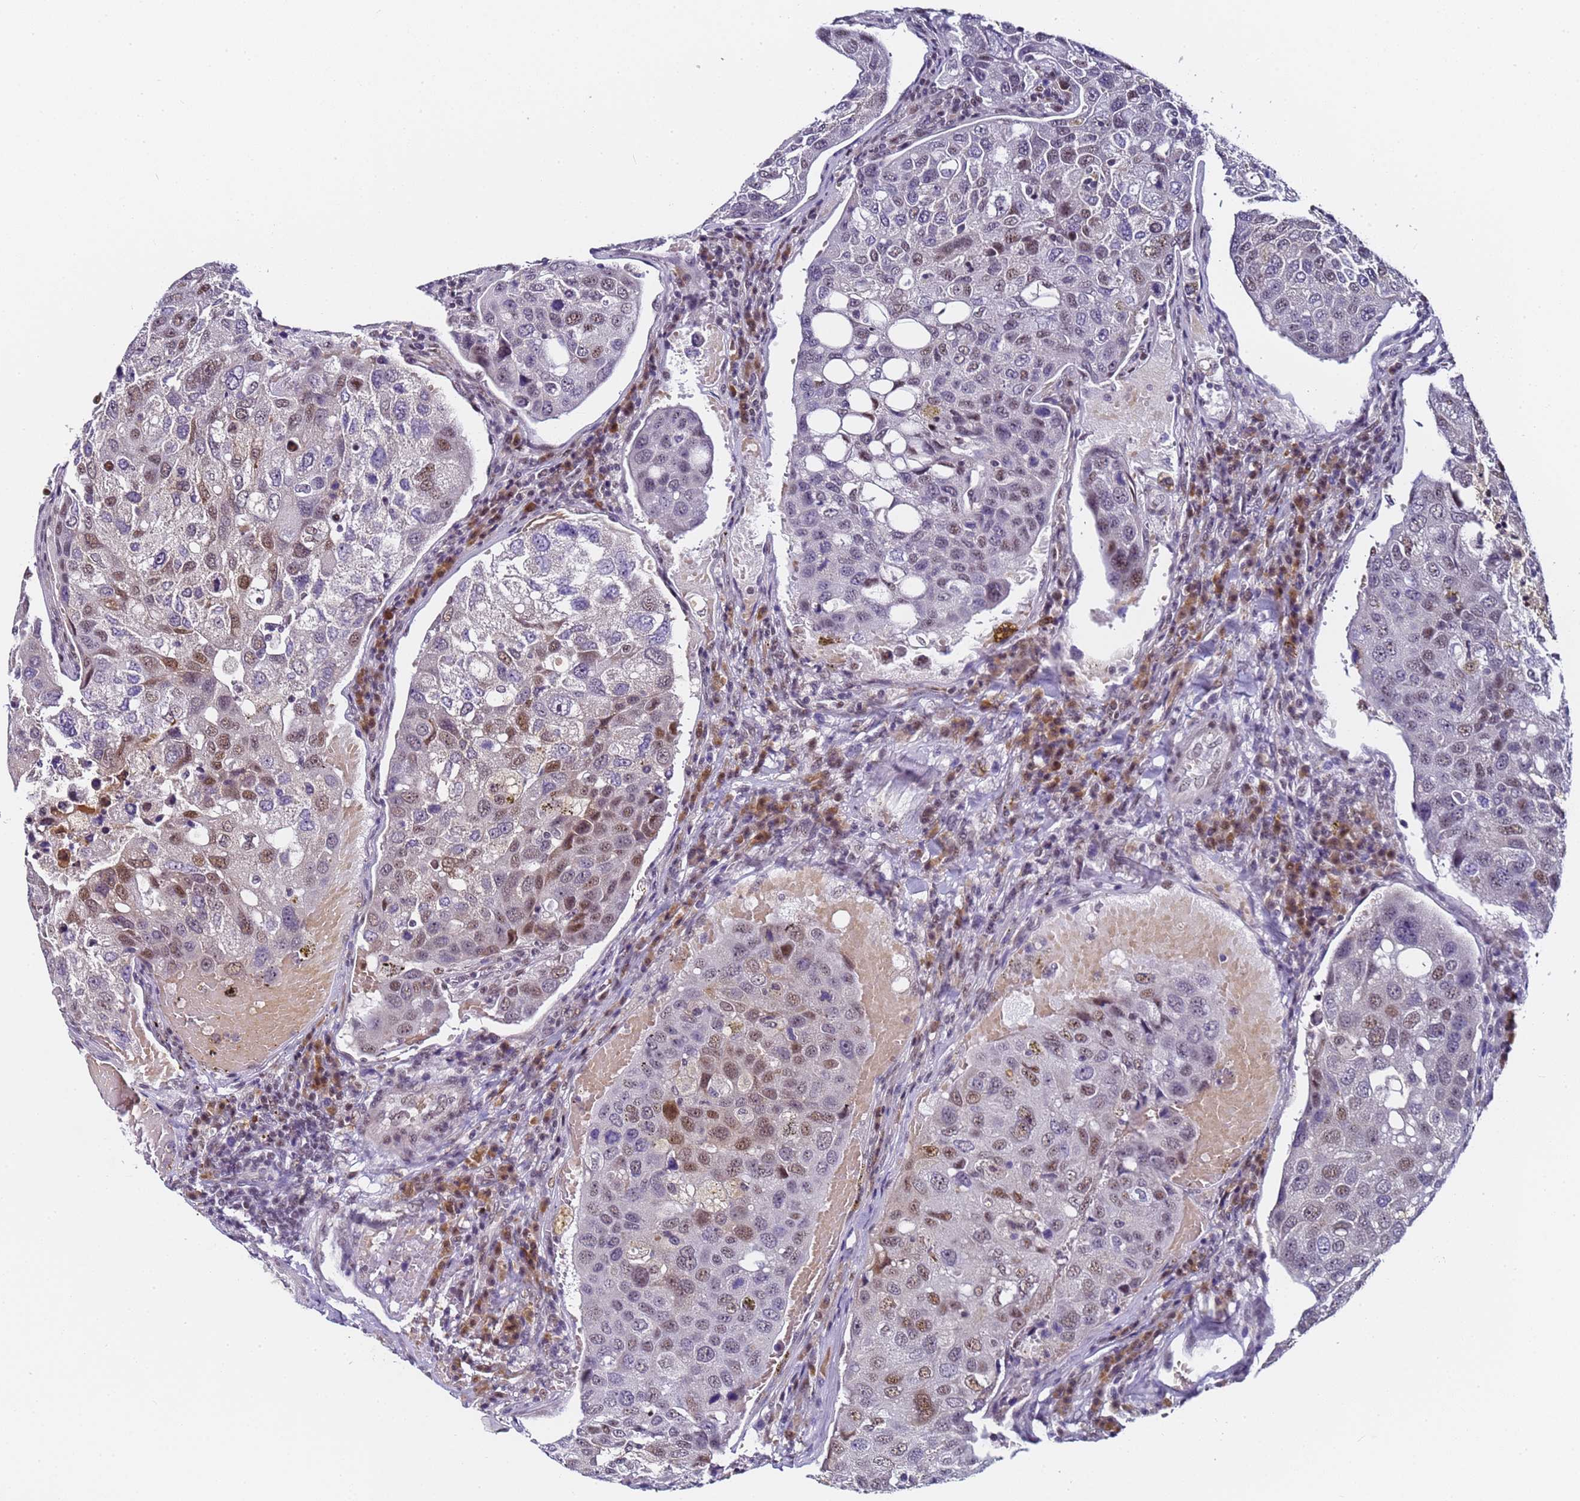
{"staining": {"intensity": "moderate", "quantity": "<25%", "location": "nuclear"}, "tissue": "urothelial cancer", "cell_type": "Tumor cells", "image_type": "cancer", "snomed": [{"axis": "morphology", "description": "Urothelial carcinoma, High grade"}, {"axis": "topography", "description": "Lymph node"}, {"axis": "topography", "description": "Urinary bladder"}], "caption": "About <25% of tumor cells in human urothelial carcinoma (high-grade) exhibit moderate nuclear protein staining as visualized by brown immunohistochemical staining.", "gene": "FNBP4", "patient": {"sex": "male", "age": 51}}